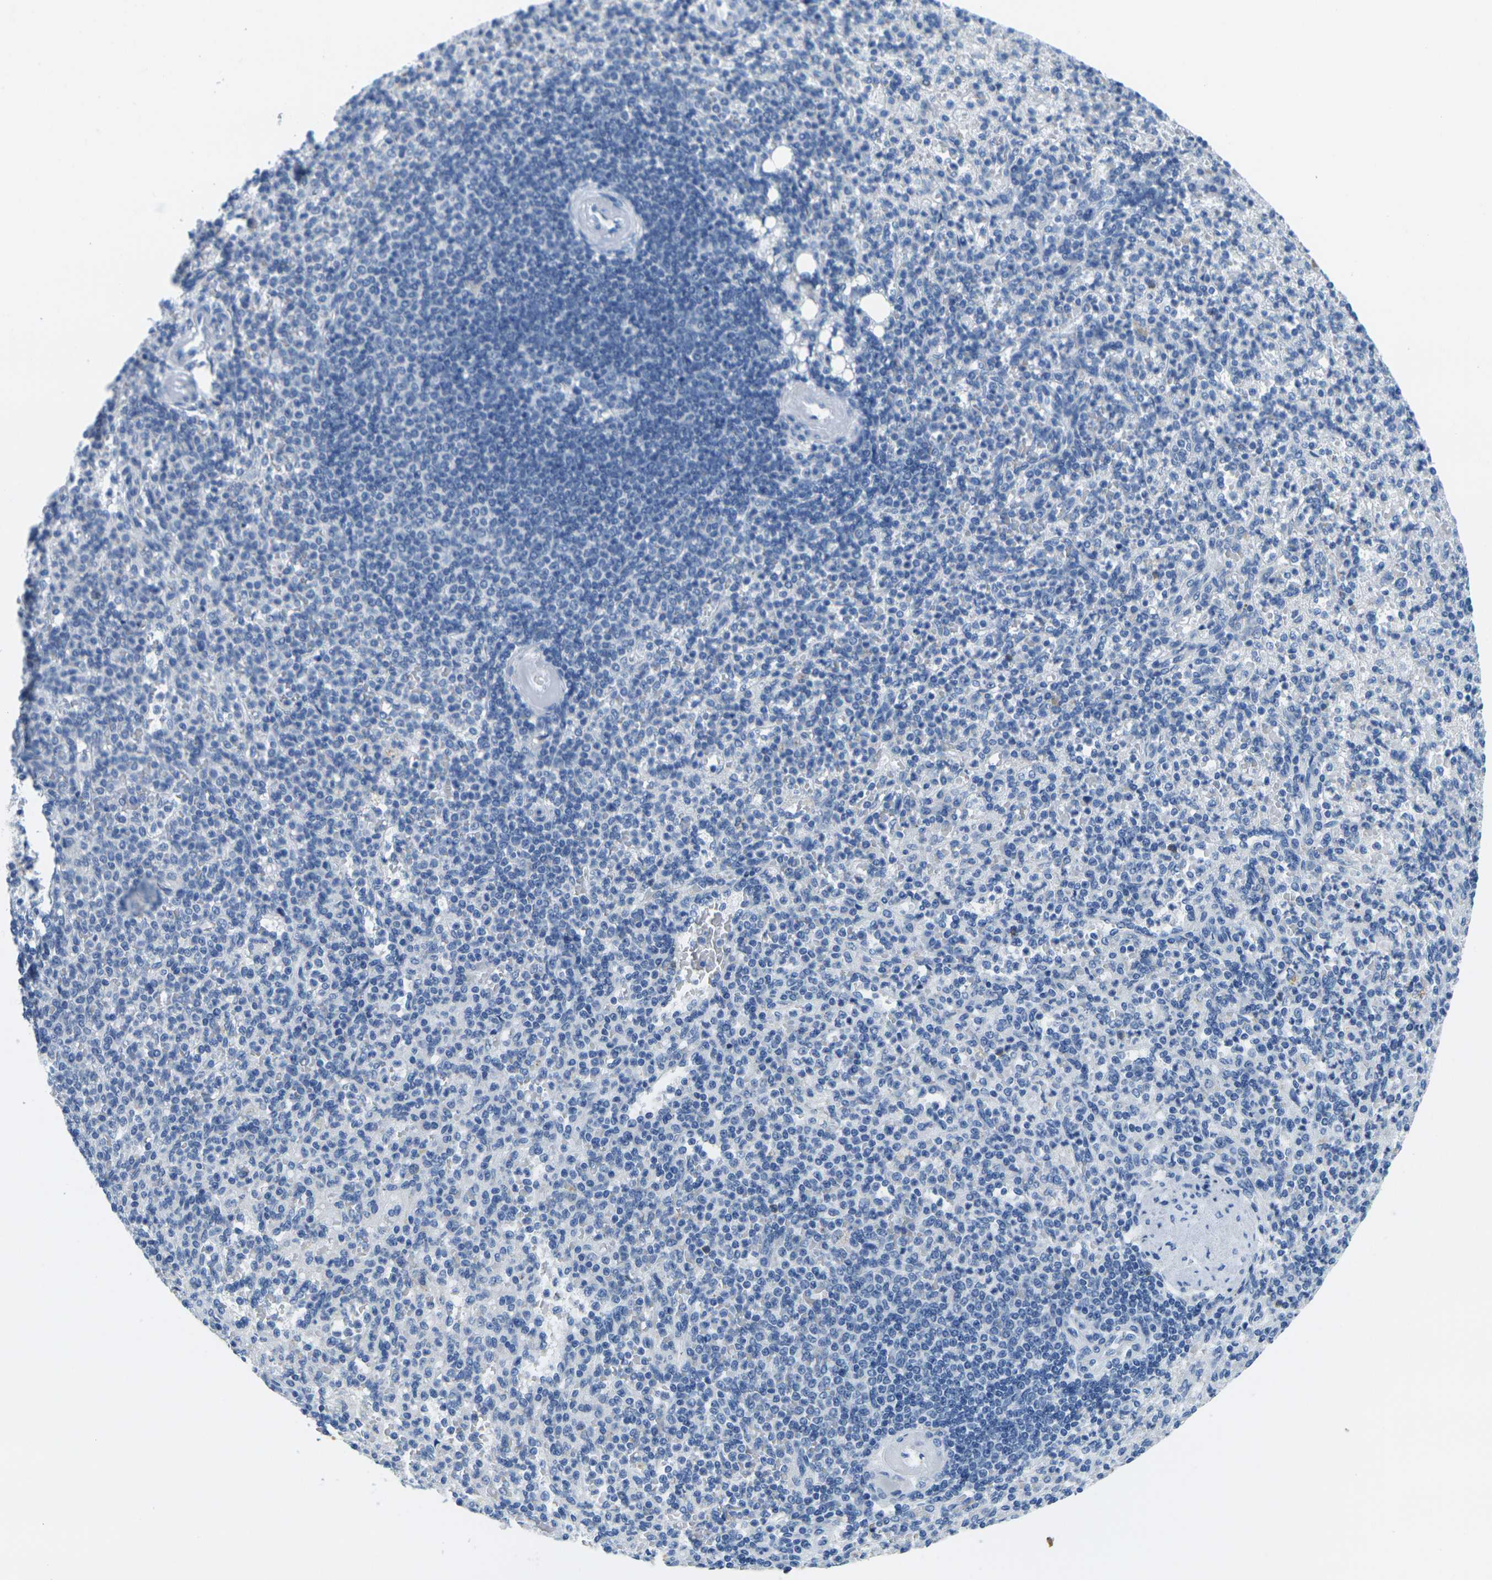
{"staining": {"intensity": "negative", "quantity": "none", "location": "none"}, "tissue": "spleen", "cell_type": "Cells in red pulp", "image_type": "normal", "snomed": [{"axis": "morphology", "description": "Normal tissue, NOS"}, {"axis": "topography", "description": "Spleen"}], "caption": "Cells in red pulp are negative for brown protein staining in unremarkable spleen. (Brightfield microscopy of DAB (3,3'-diaminobenzidine) immunohistochemistry (IHC) at high magnification).", "gene": "FAM3D", "patient": {"sex": "female", "age": 74}}